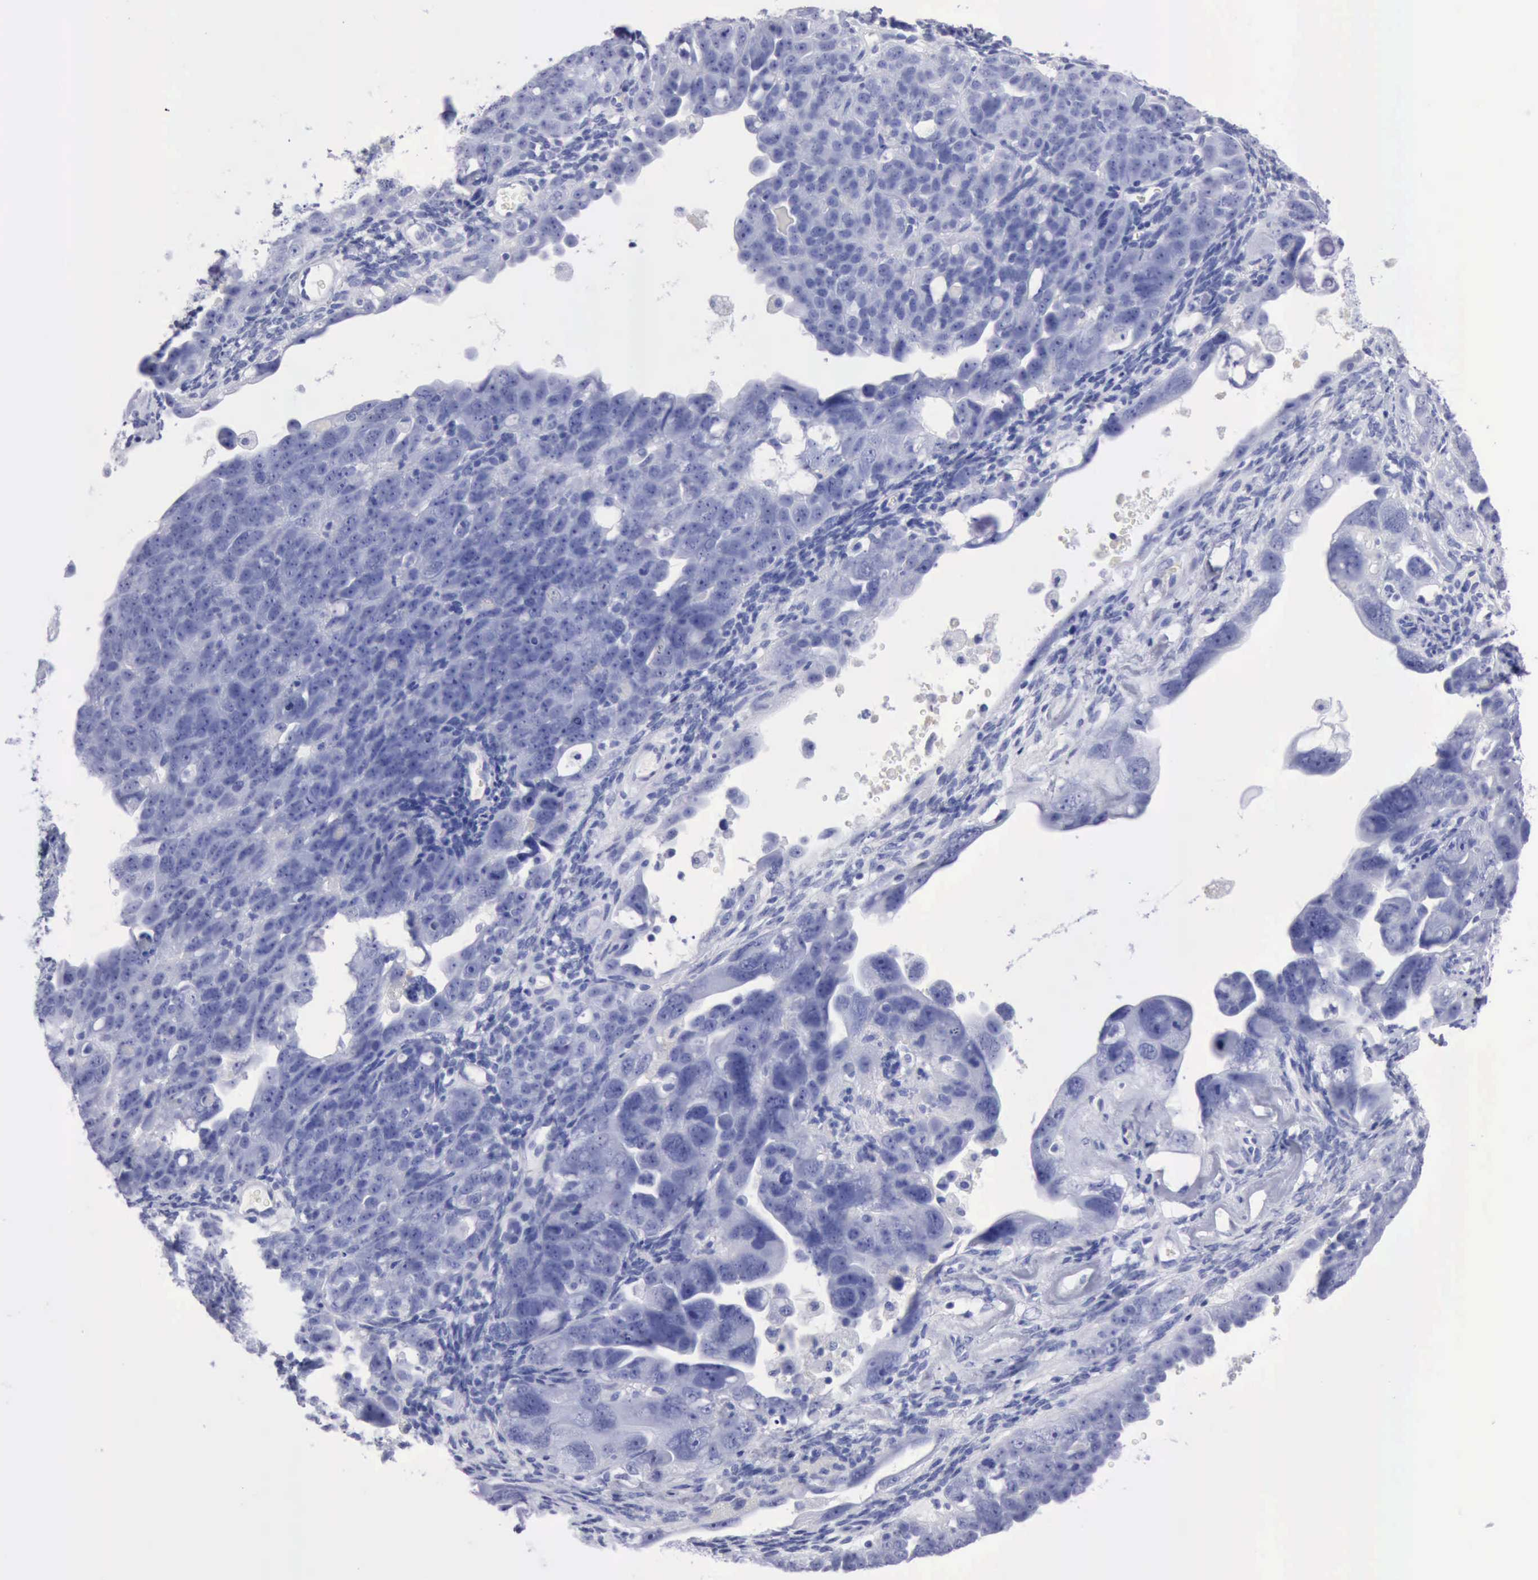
{"staining": {"intensity": "negative", "quantity": "none", "location": "none"}, "tissue": "ovarian cancer", "cell_type": "Tumor cells", "image_type": "cancer", "snomed": [{"axis": "morphology", "description": "Cystadenocarcinoma, serous, NOS"}, {"axis": "topography", "description": "Ovary"}], "caption": "Tumor cells are negative for protein expression in human ovarian cancer (serous cystadenocarcinoma). Nuclei are stained in blue.", "gene": "CYP19A1", "patient": {"sex": "female", "age": 66}}